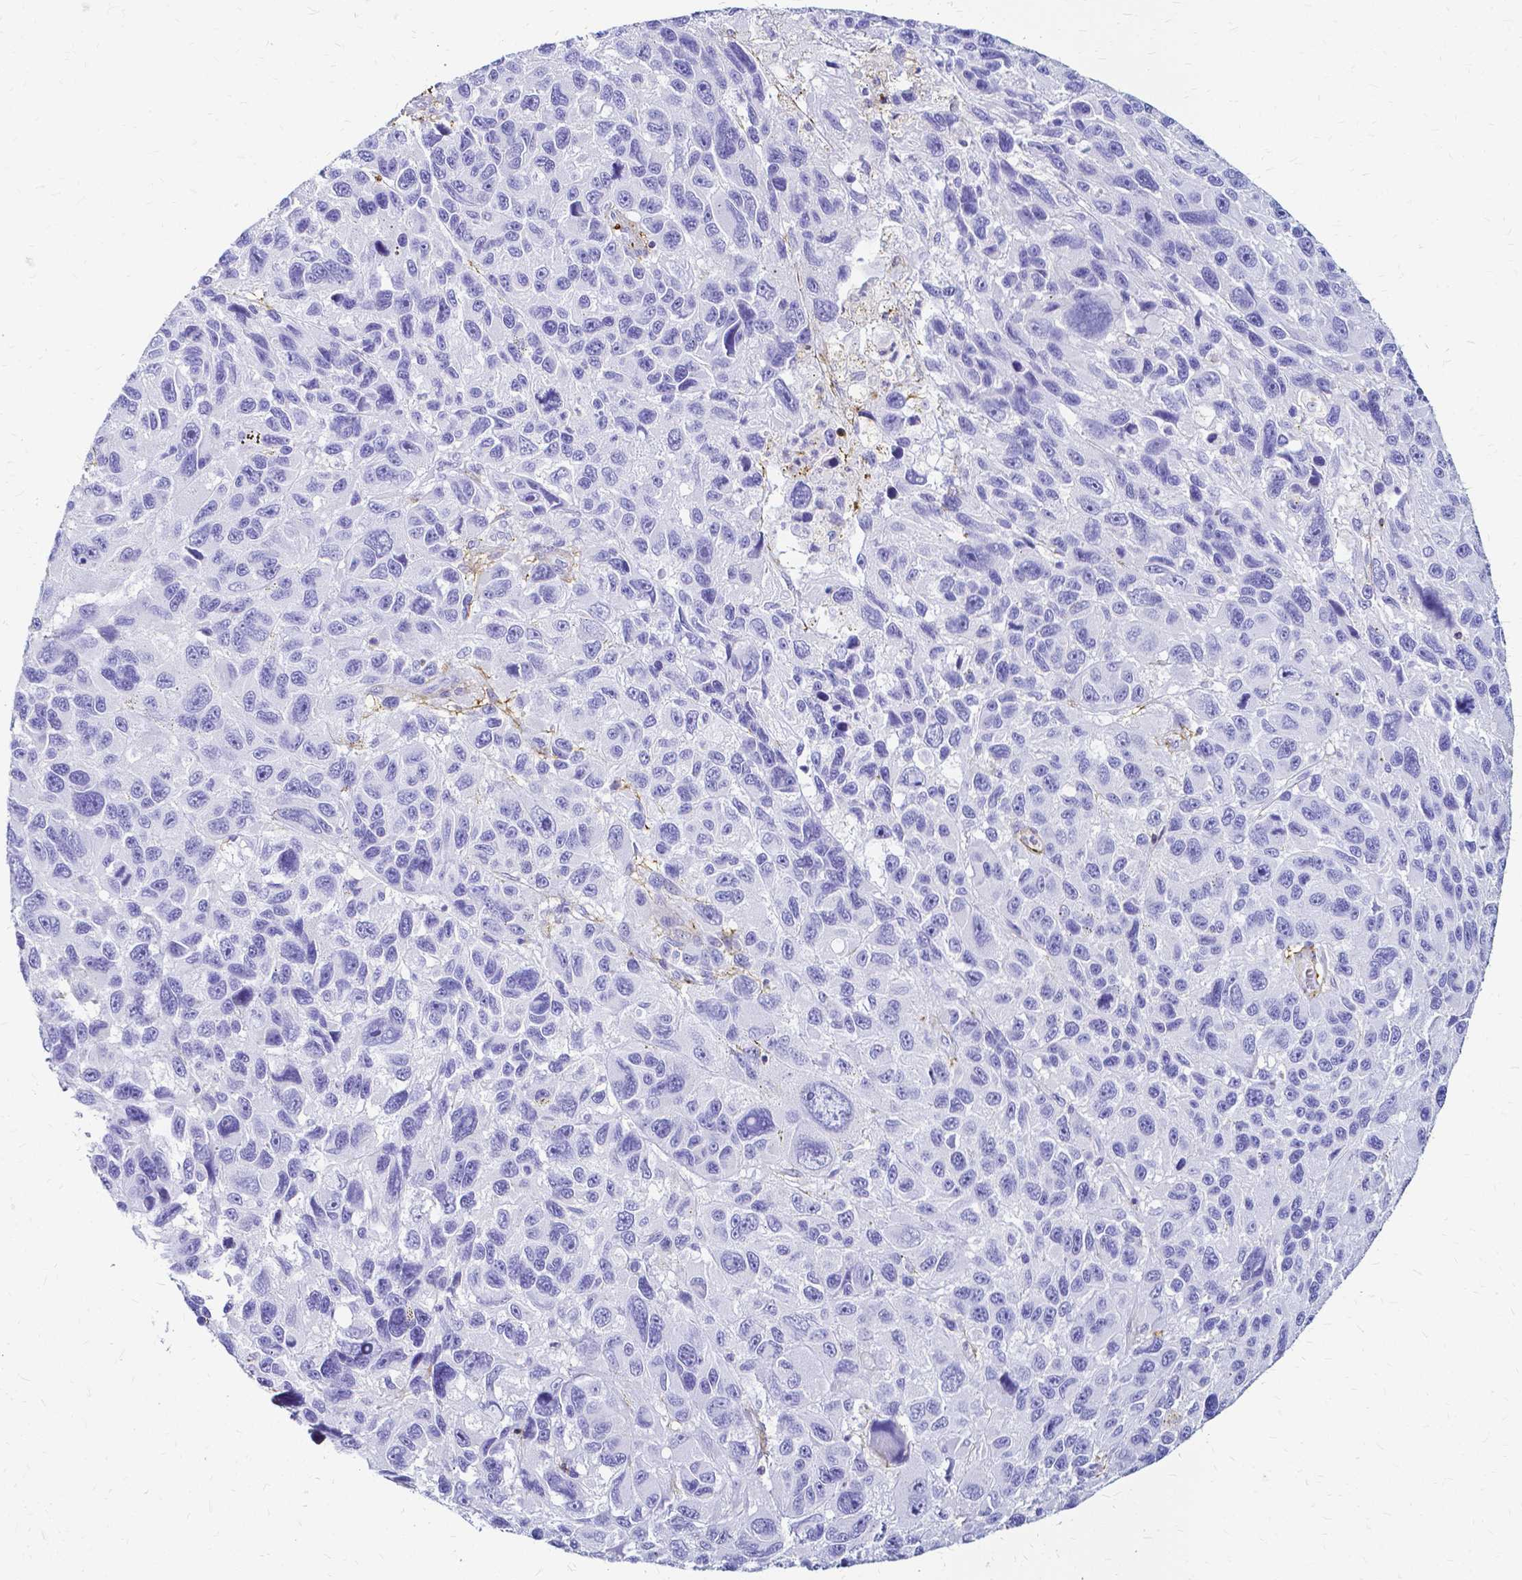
{"staining": {"intensity": "negative", "quantity": "none", "location": "none"}, "tissue": "melanoma", "cell_type": "Tumor cells", "image_type": "cancer", "snomed": [{"axis": "morphology", "description": "Malignant melanoma, NOS"}, {"axis": "topography", "description": "Skin"}], "caption": "This is an immunohistochemistry histopathology image of malignant melanoma. There is no expression in tumor cells.", "gene": "HSPA12A", "patient": {"sex": "male", "age": 53}}